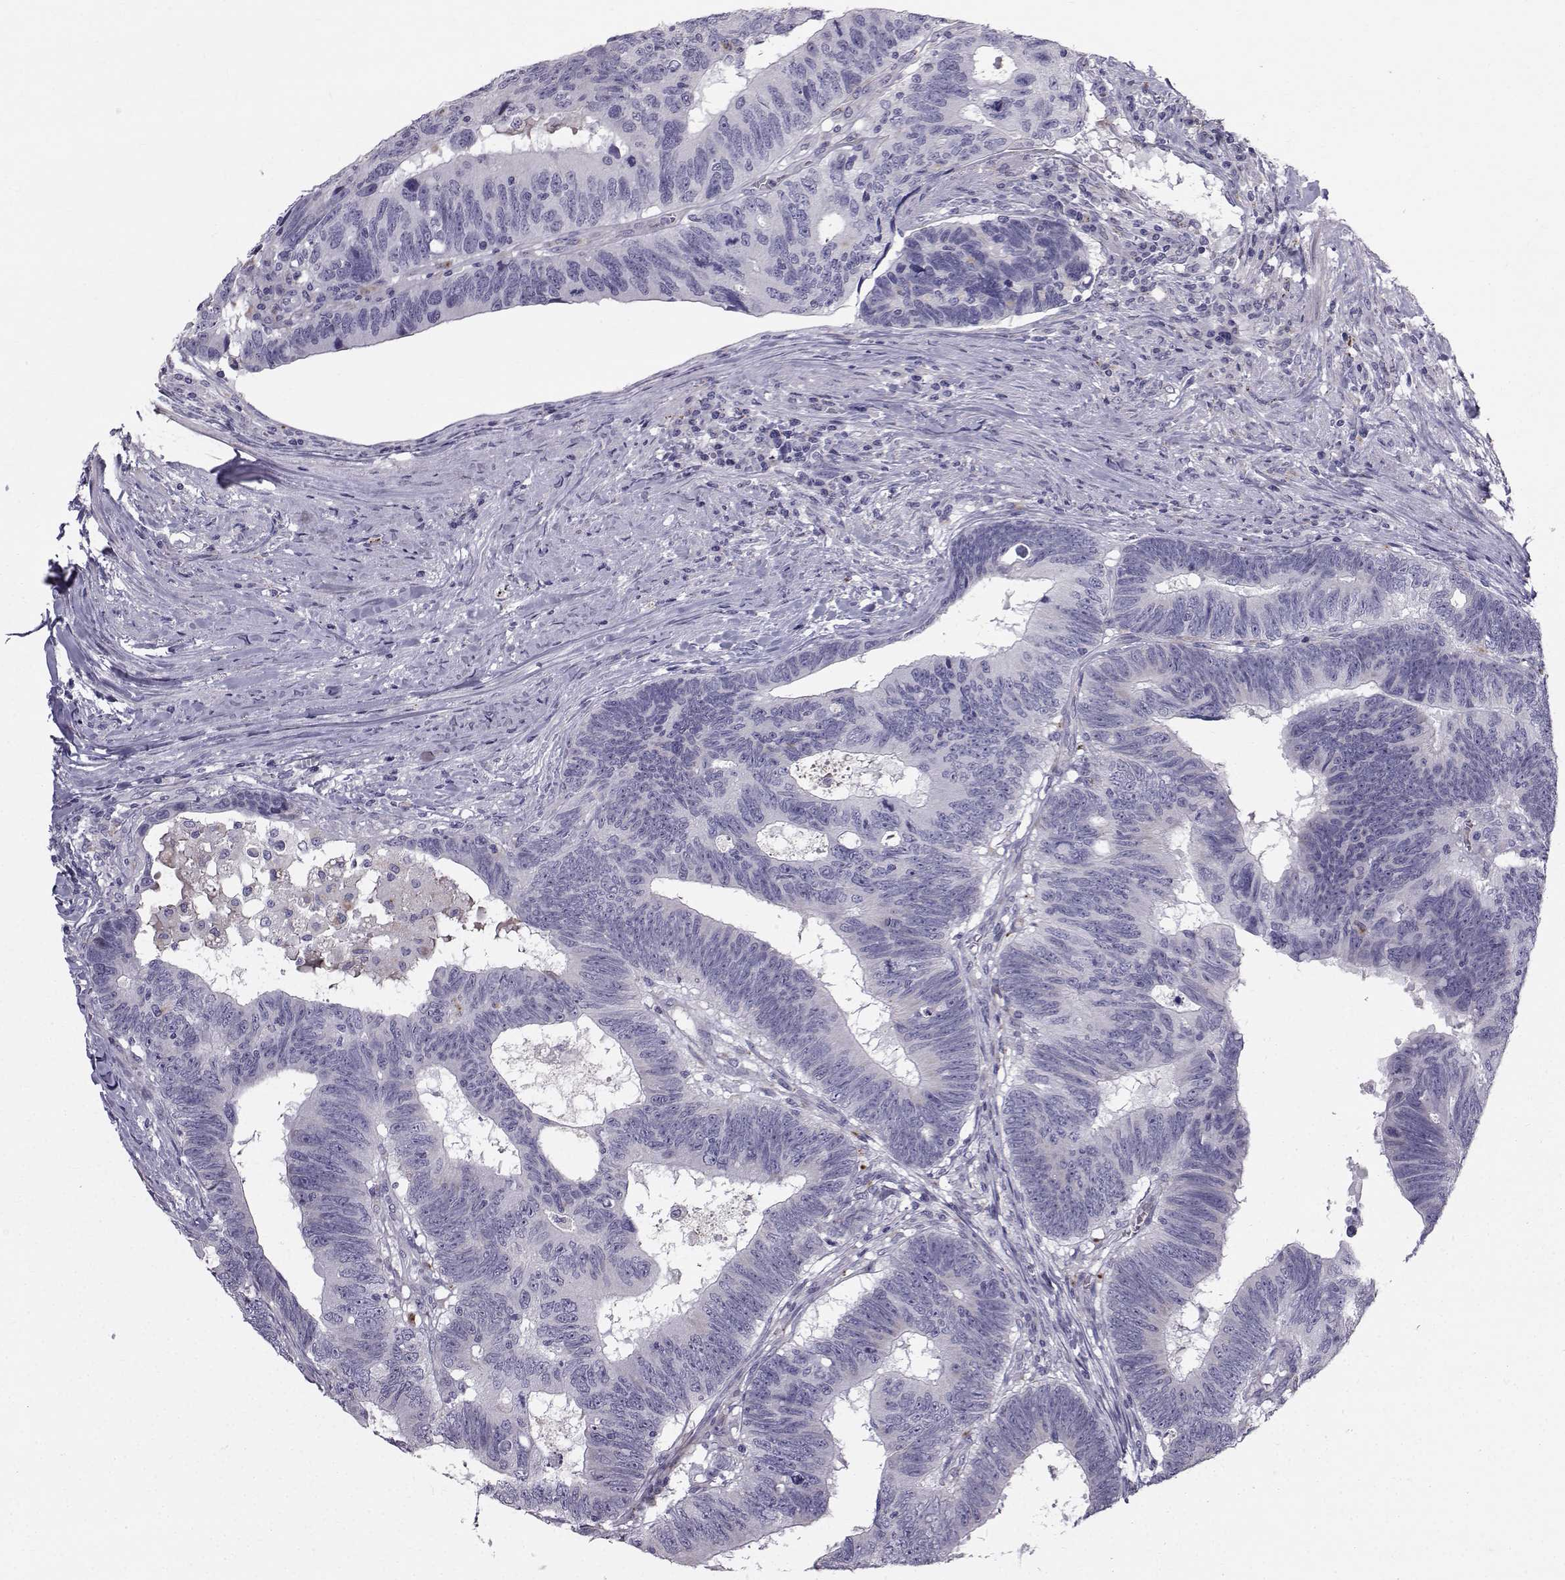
{"staining": {"intensity": "negative", "quantity": "none", "location": "none"}, "tissue": "colorectal cancer", "cell_type": "Tumor cells", "image_type": "cancer", "snomed": [{"axis": "morphology", "description": "Adenocarcinoma, NOS"}, {"axis": "topography", "description": "Colon"}], "caption": "Tumor cells are negative for brown protein staining in colorectal cancer (adenocarcinoma).", "gene": "CALCR", "patient": {"sex": "female", "age": 77}}